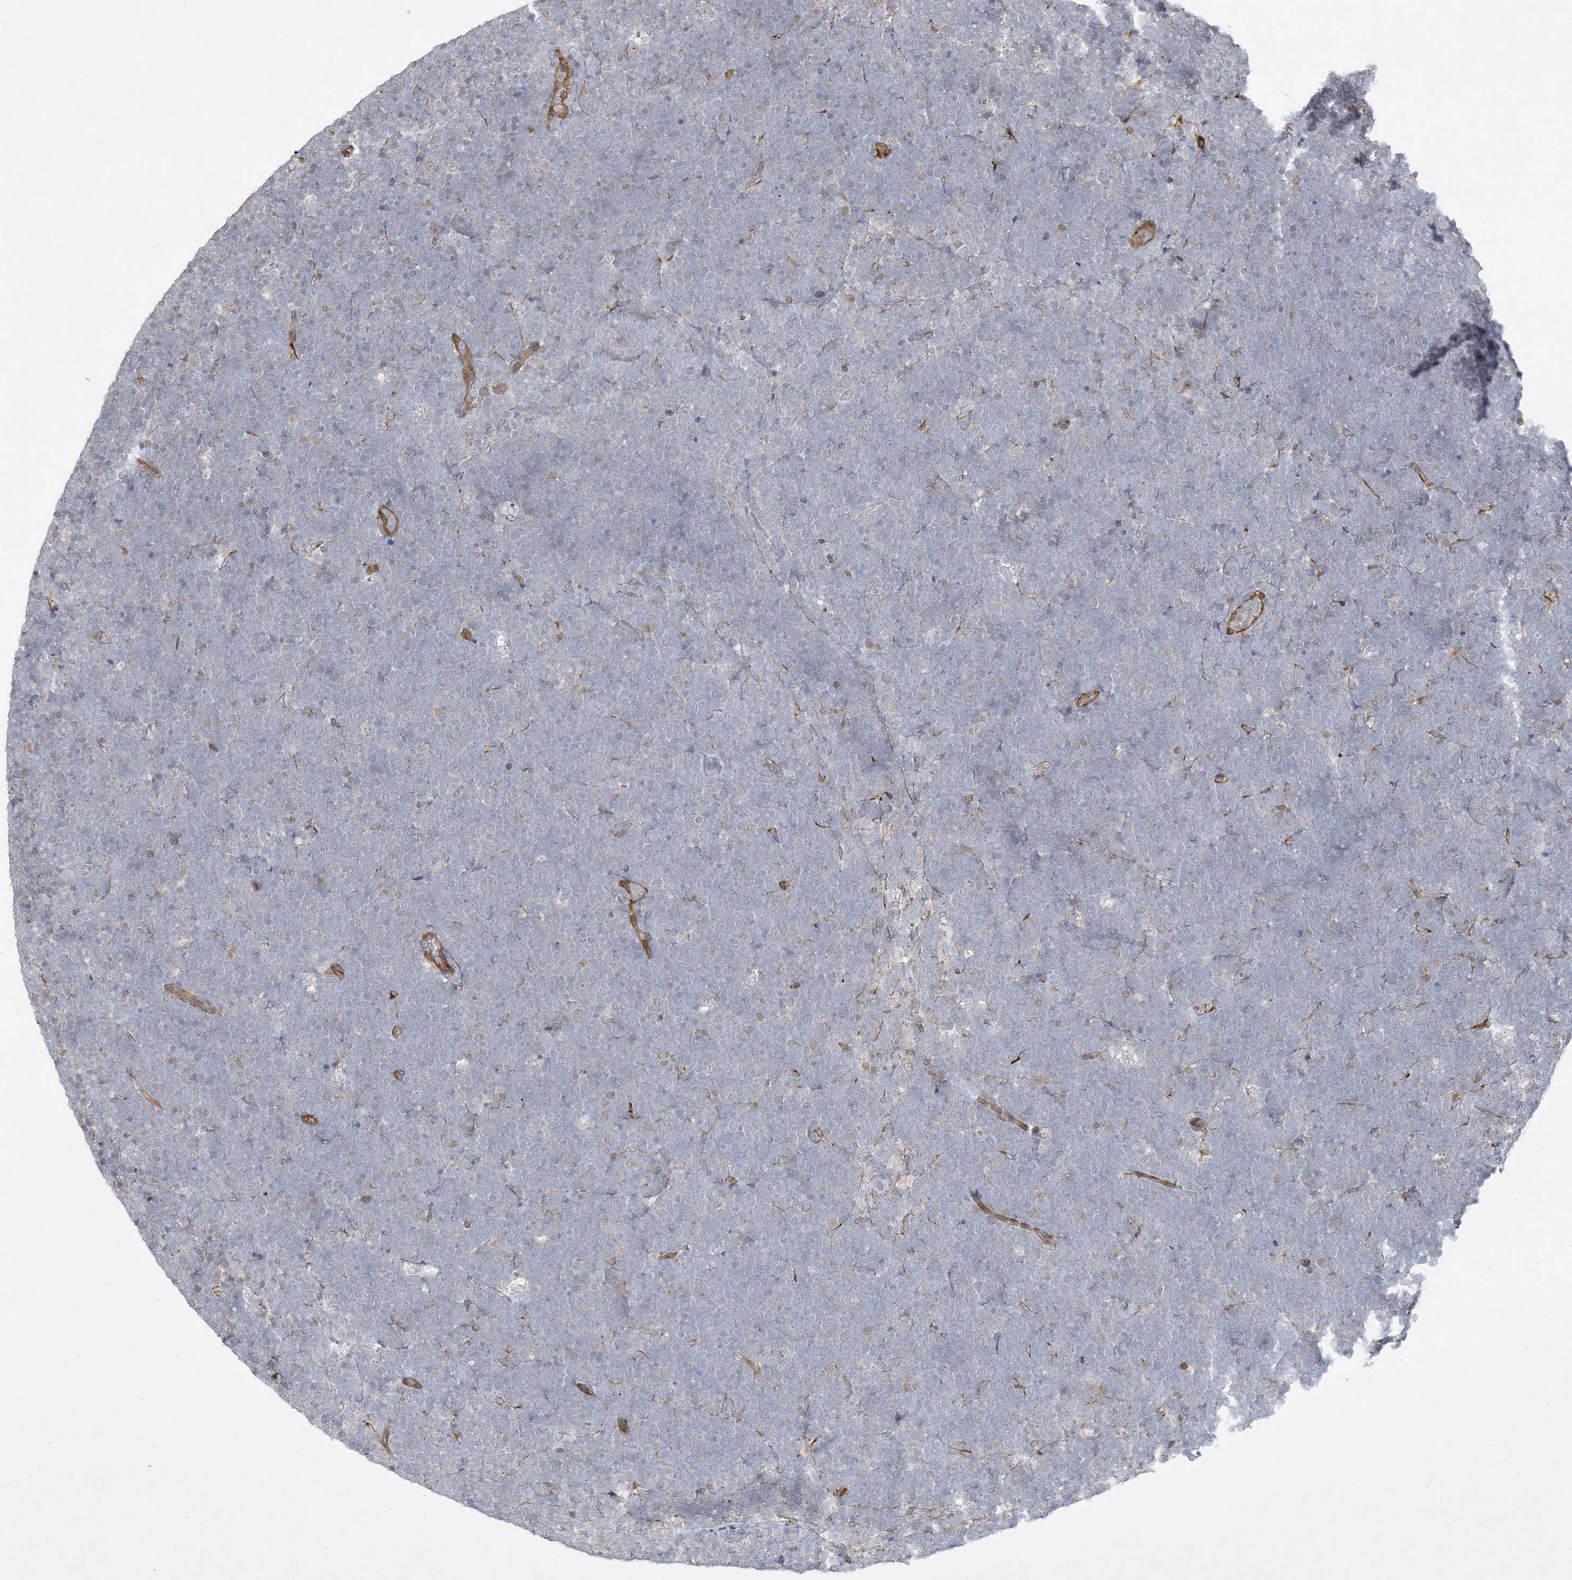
{"staining": {"intensity": "negative", "quantity": "none", "location": "none"}, "tissue": "lymphoma", "cell_type": "Tumor cells", "image_type": "cancer", "snomed": [{"axis": "morphology", "description": "Malignant lymphoma, non-Hodgkin's type, High grade"}, {"axis": "topography", "description": "Lymph node"}], "caption": "The image demonstrates no staining of tumor cells in lymphoma.", "gene": "INPP1", "patient": {"sex": "male", "age": 13}}